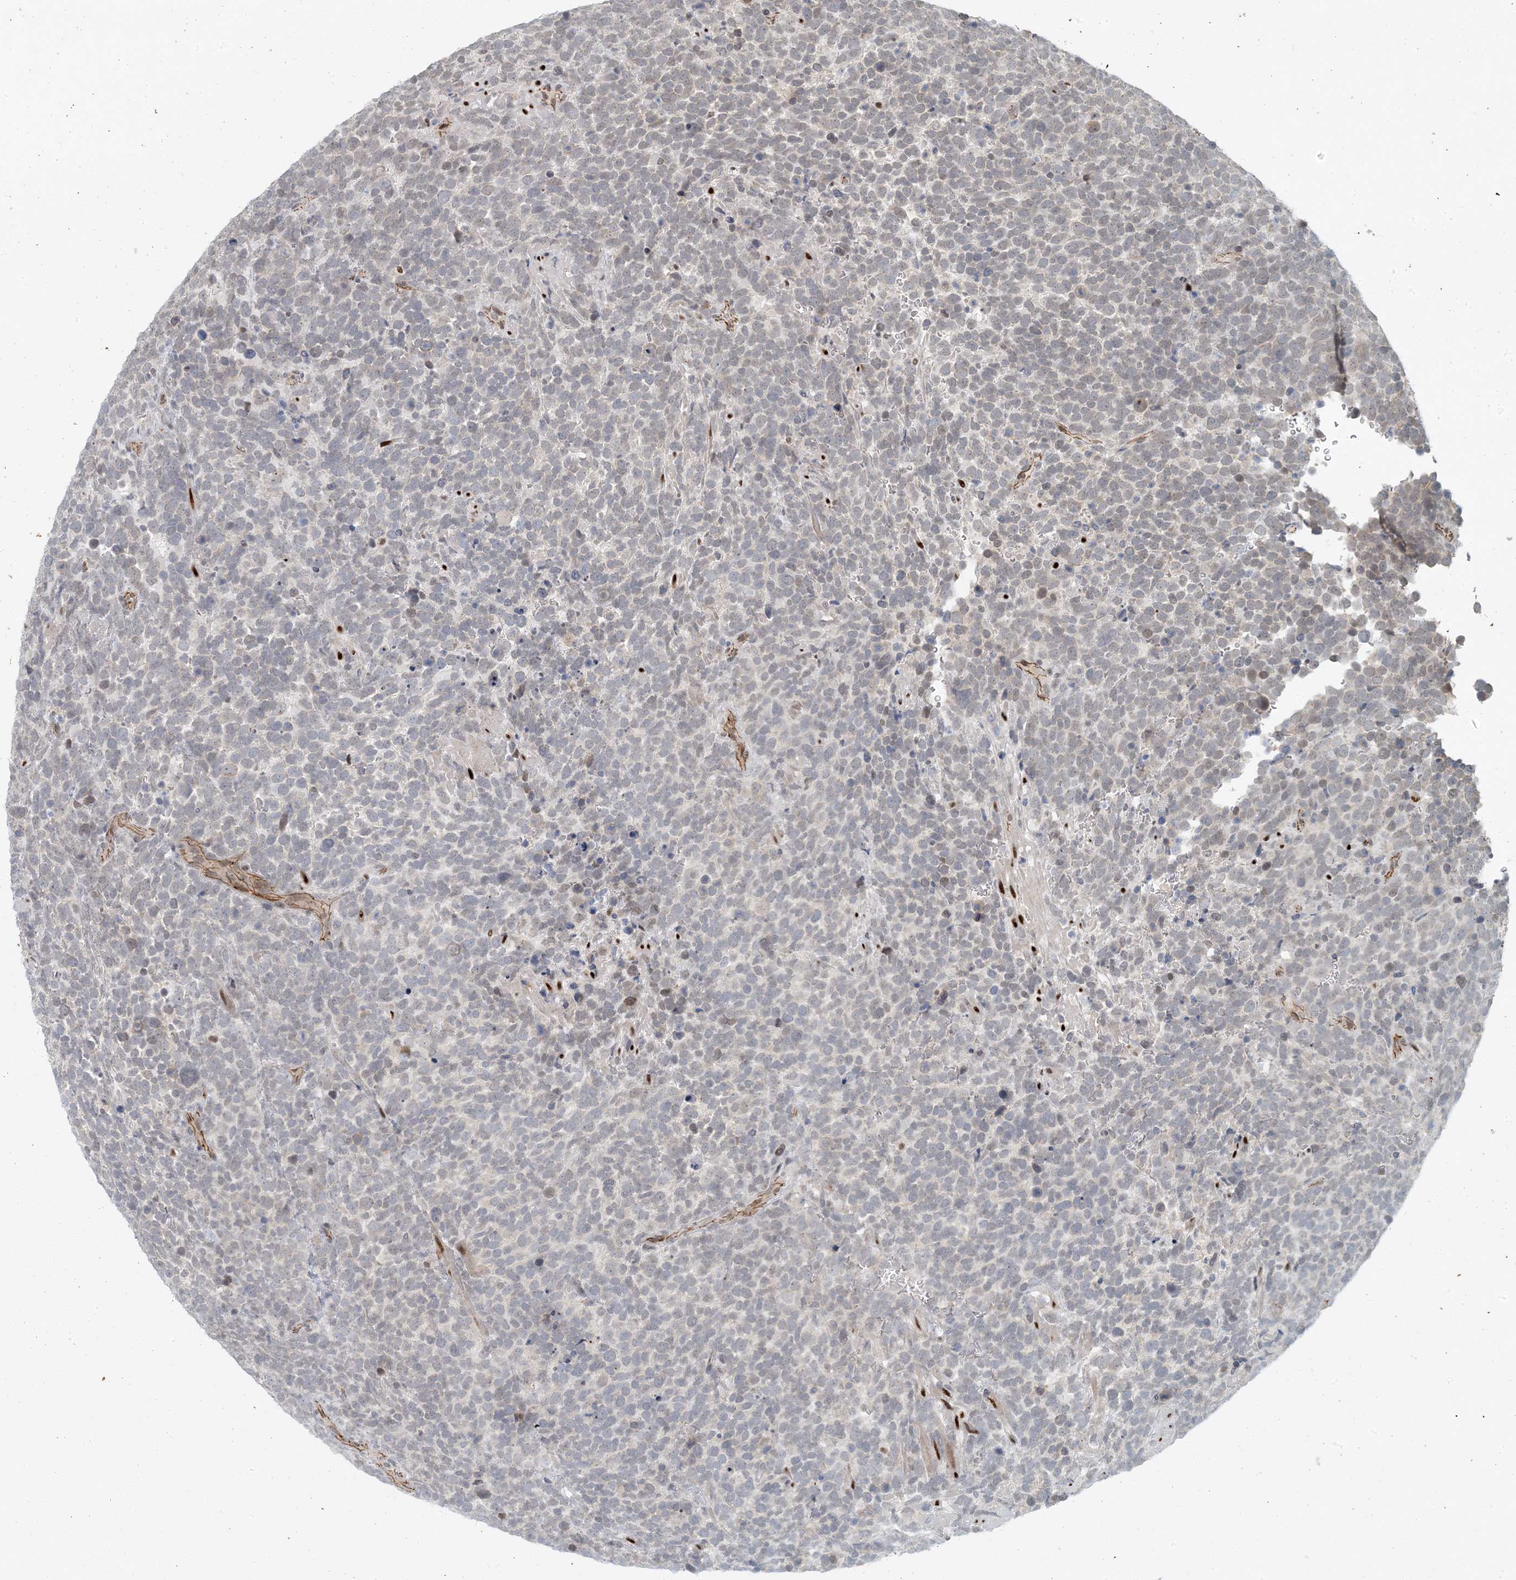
{"staining": {"intensity": "negative", "quantity": "none", "location": "none"}, "tissue": "urothelial cancer", "cell_type": "Tumor cells", "image_type": "cancer", "snomed": [{"axis": "morphology", "description": "Urothelial carcinoma, High grade"}, {"axis": "topography", "description": "Urinary bladder"}], "caption": "Protein analysis of high-grade urothelial carcinoma shows no significant staining in tumor cells. (DAB IHC visualized using brightfield microscopy, high magnification).", "gene": "AK9", "patient": {"sex": "female", "age": 82}}